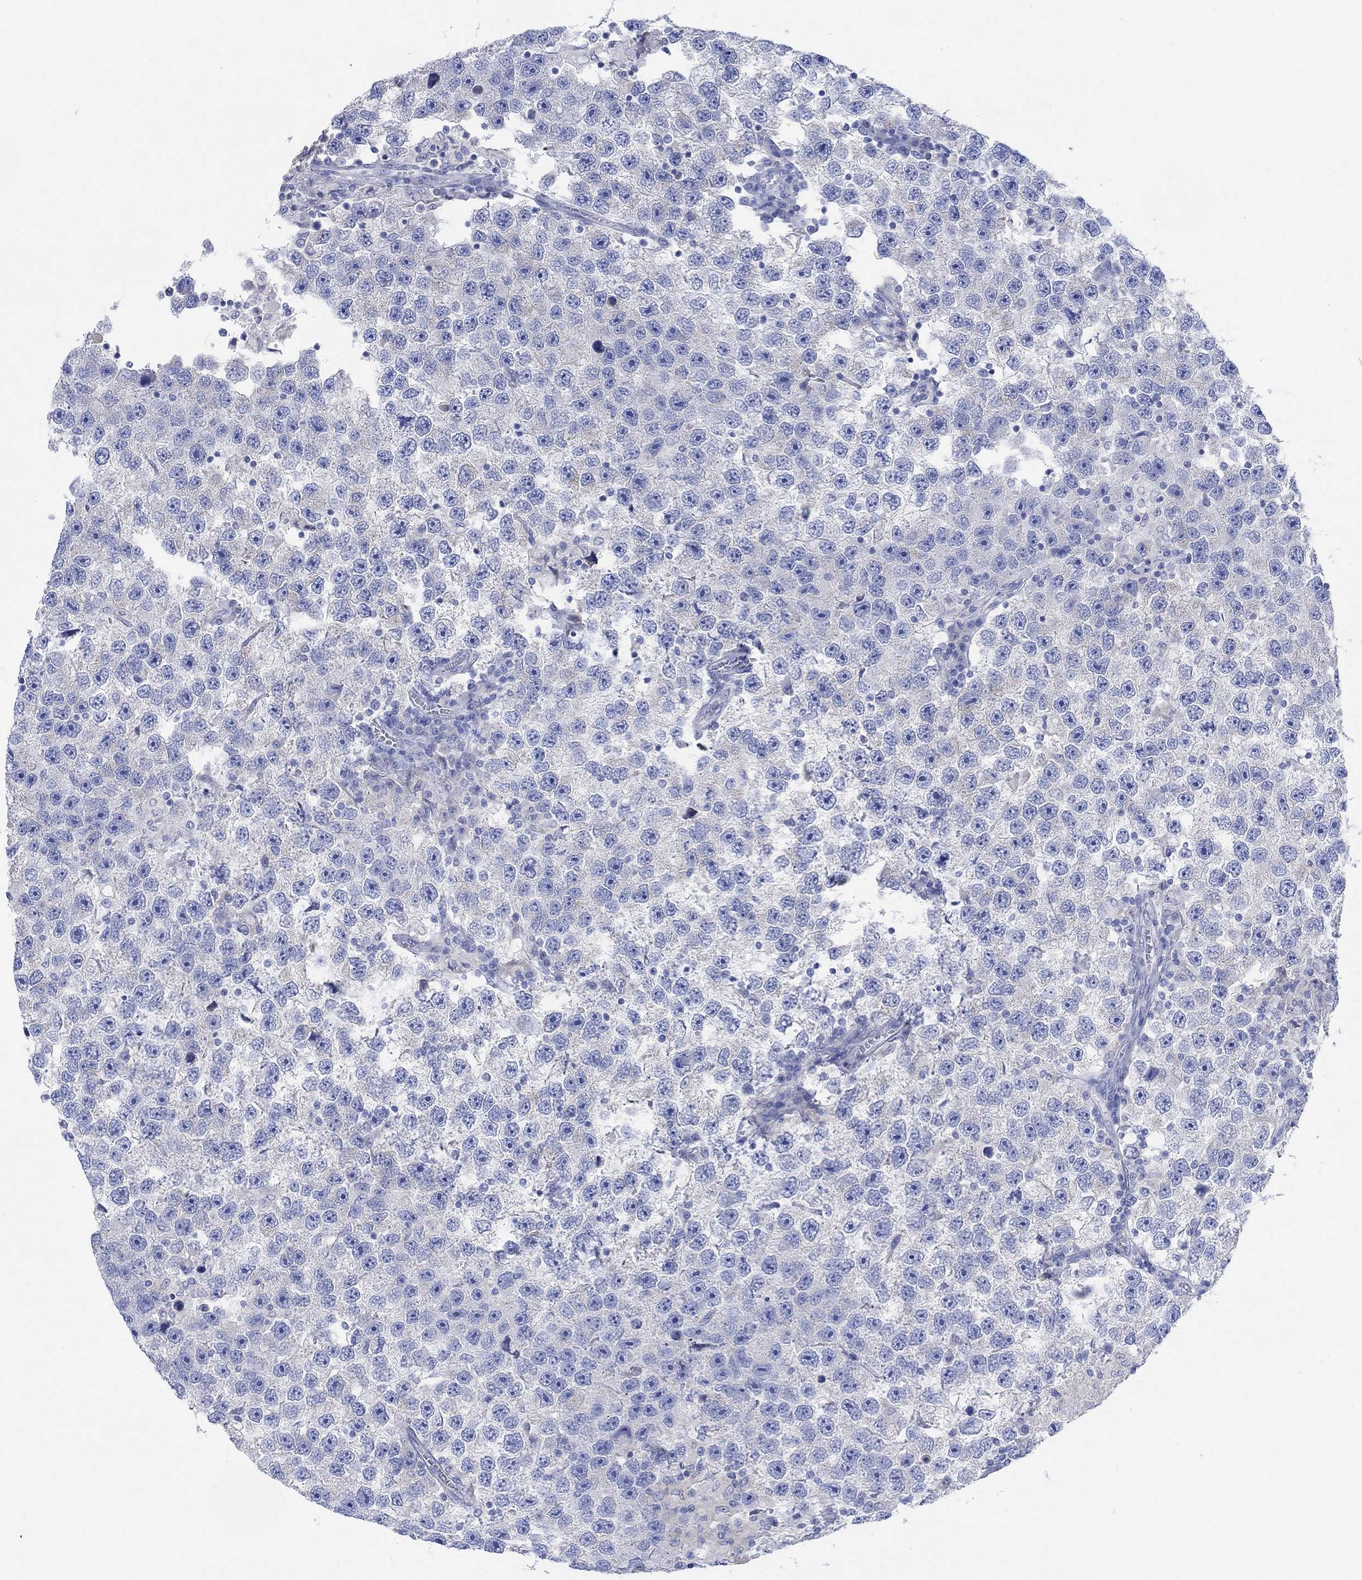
{"staining": {"intensity": "negative", "quantity": "none", "location": "none"}, "tissue": "testis cancer", "cell_type": "Tumor cells", "image_type": "cancer", "snomed": [{"axis": "morphology", "description": "Seminoma, NOS"}, {"axis": "topography", "description": "Testis"}], "caption": "Immunohistochemistry histopathology image of human seminoma (testis) stained for a protein (brown), which demonstrates no positivity in tumor cells. (Stains: DAB (3,3'-diaminobenzidine) IHC with hematoxylin counter stain, Microscopy: brightfield microscopy at high magnification).", "gene": "REEP6", "patient": {"sex": "male", "age": 26}}